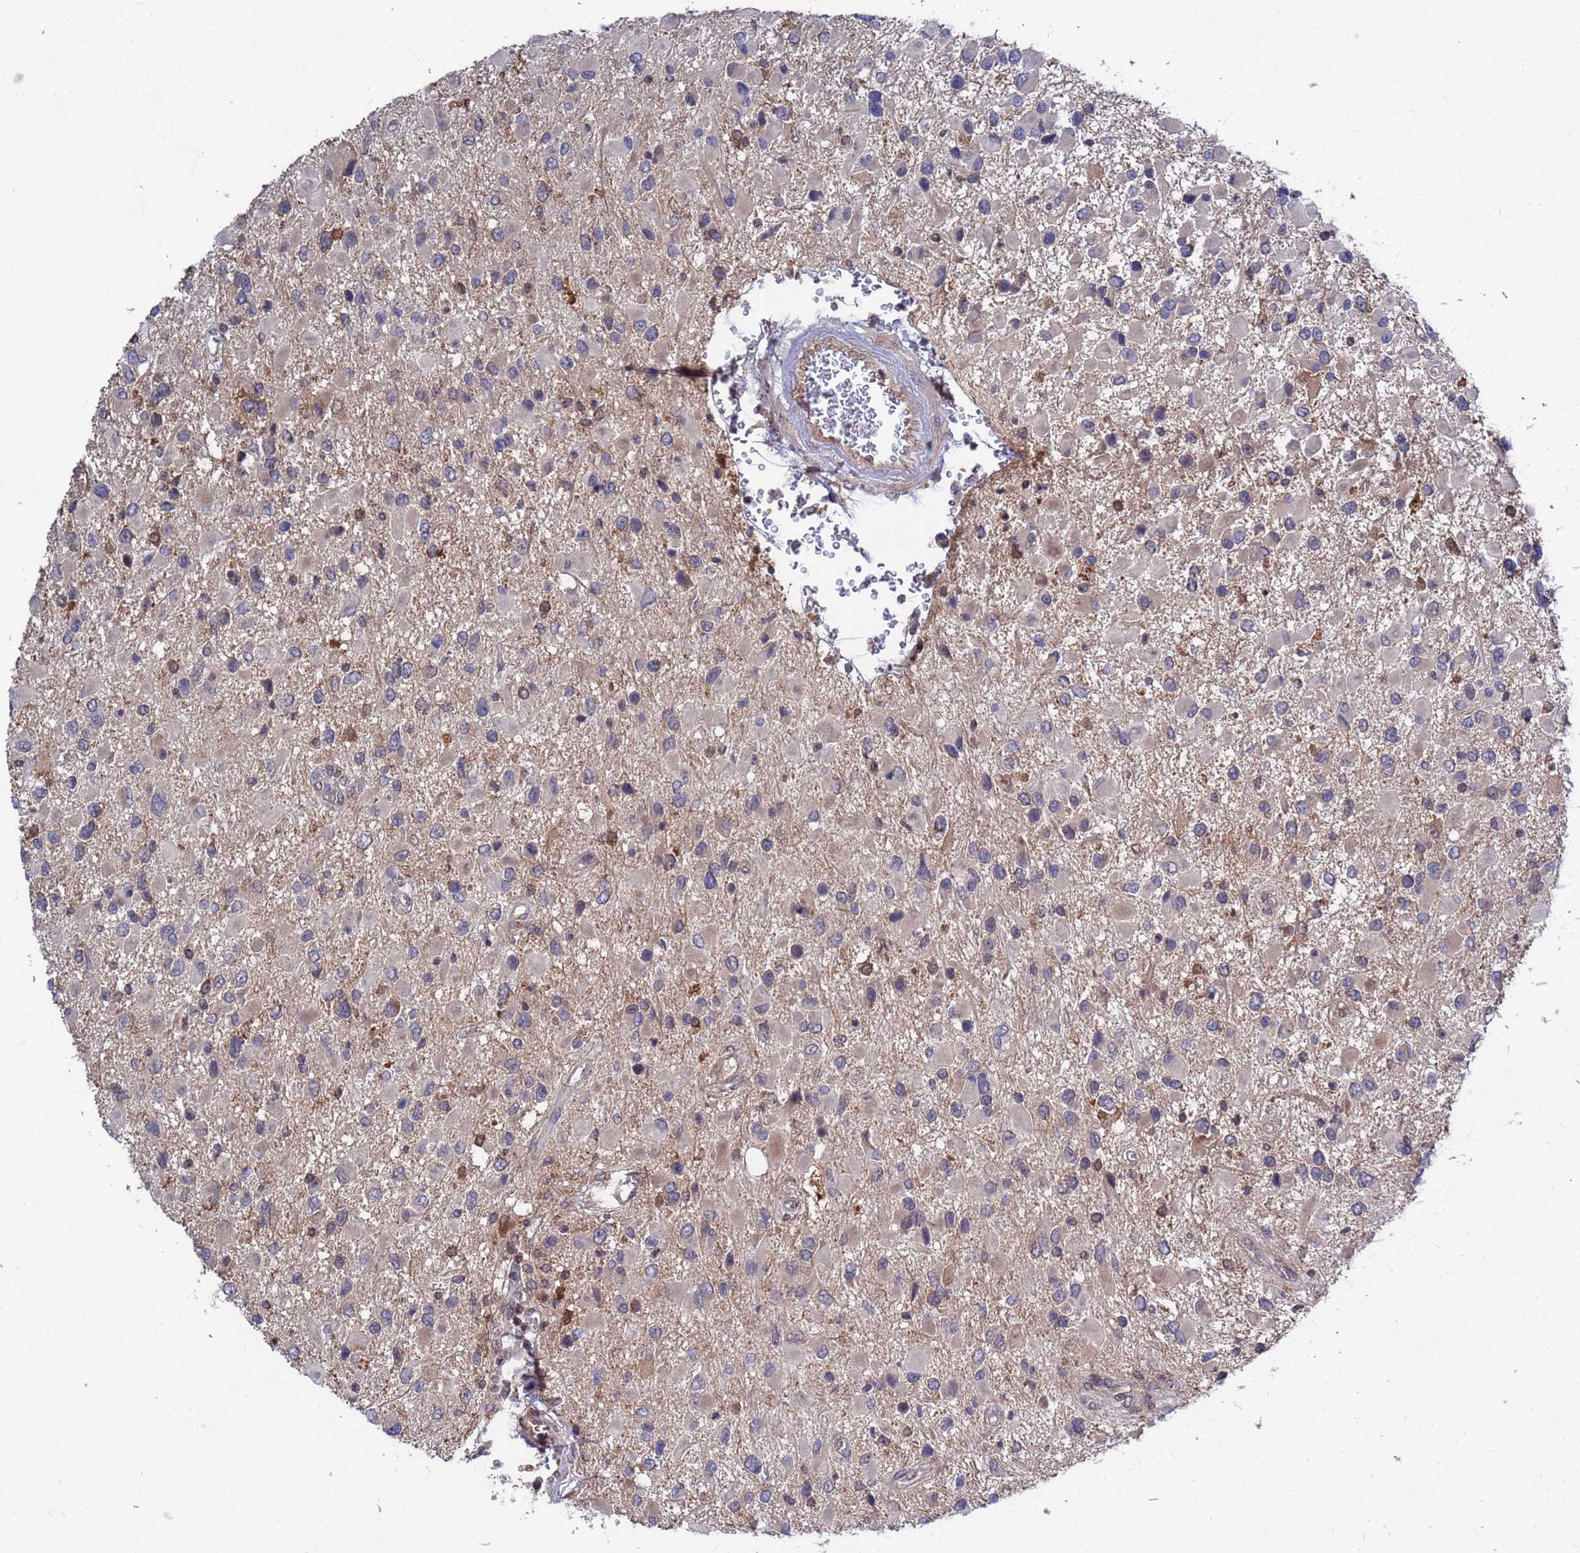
{"staining": {"intensity": "negative", "quantity": "none", "location": "none"}, "tissue": "glioma", "cell_type": "Tumor cells", "image_type": "cancer", "snomed": [{"axis": "morphology", "description": "Glioma, malignant, High grade"}, {"axis": "topography", "description": "Brain"}], "caption": "There is no significant positivity in tumor cells of glioma. Brightfield microscopy of IHC stained with DAB (brown) and hematoxylin (blue), captured at high magnification.", "gene": "TMBIM6", "patient": {"sex": "male", "age": 53}}